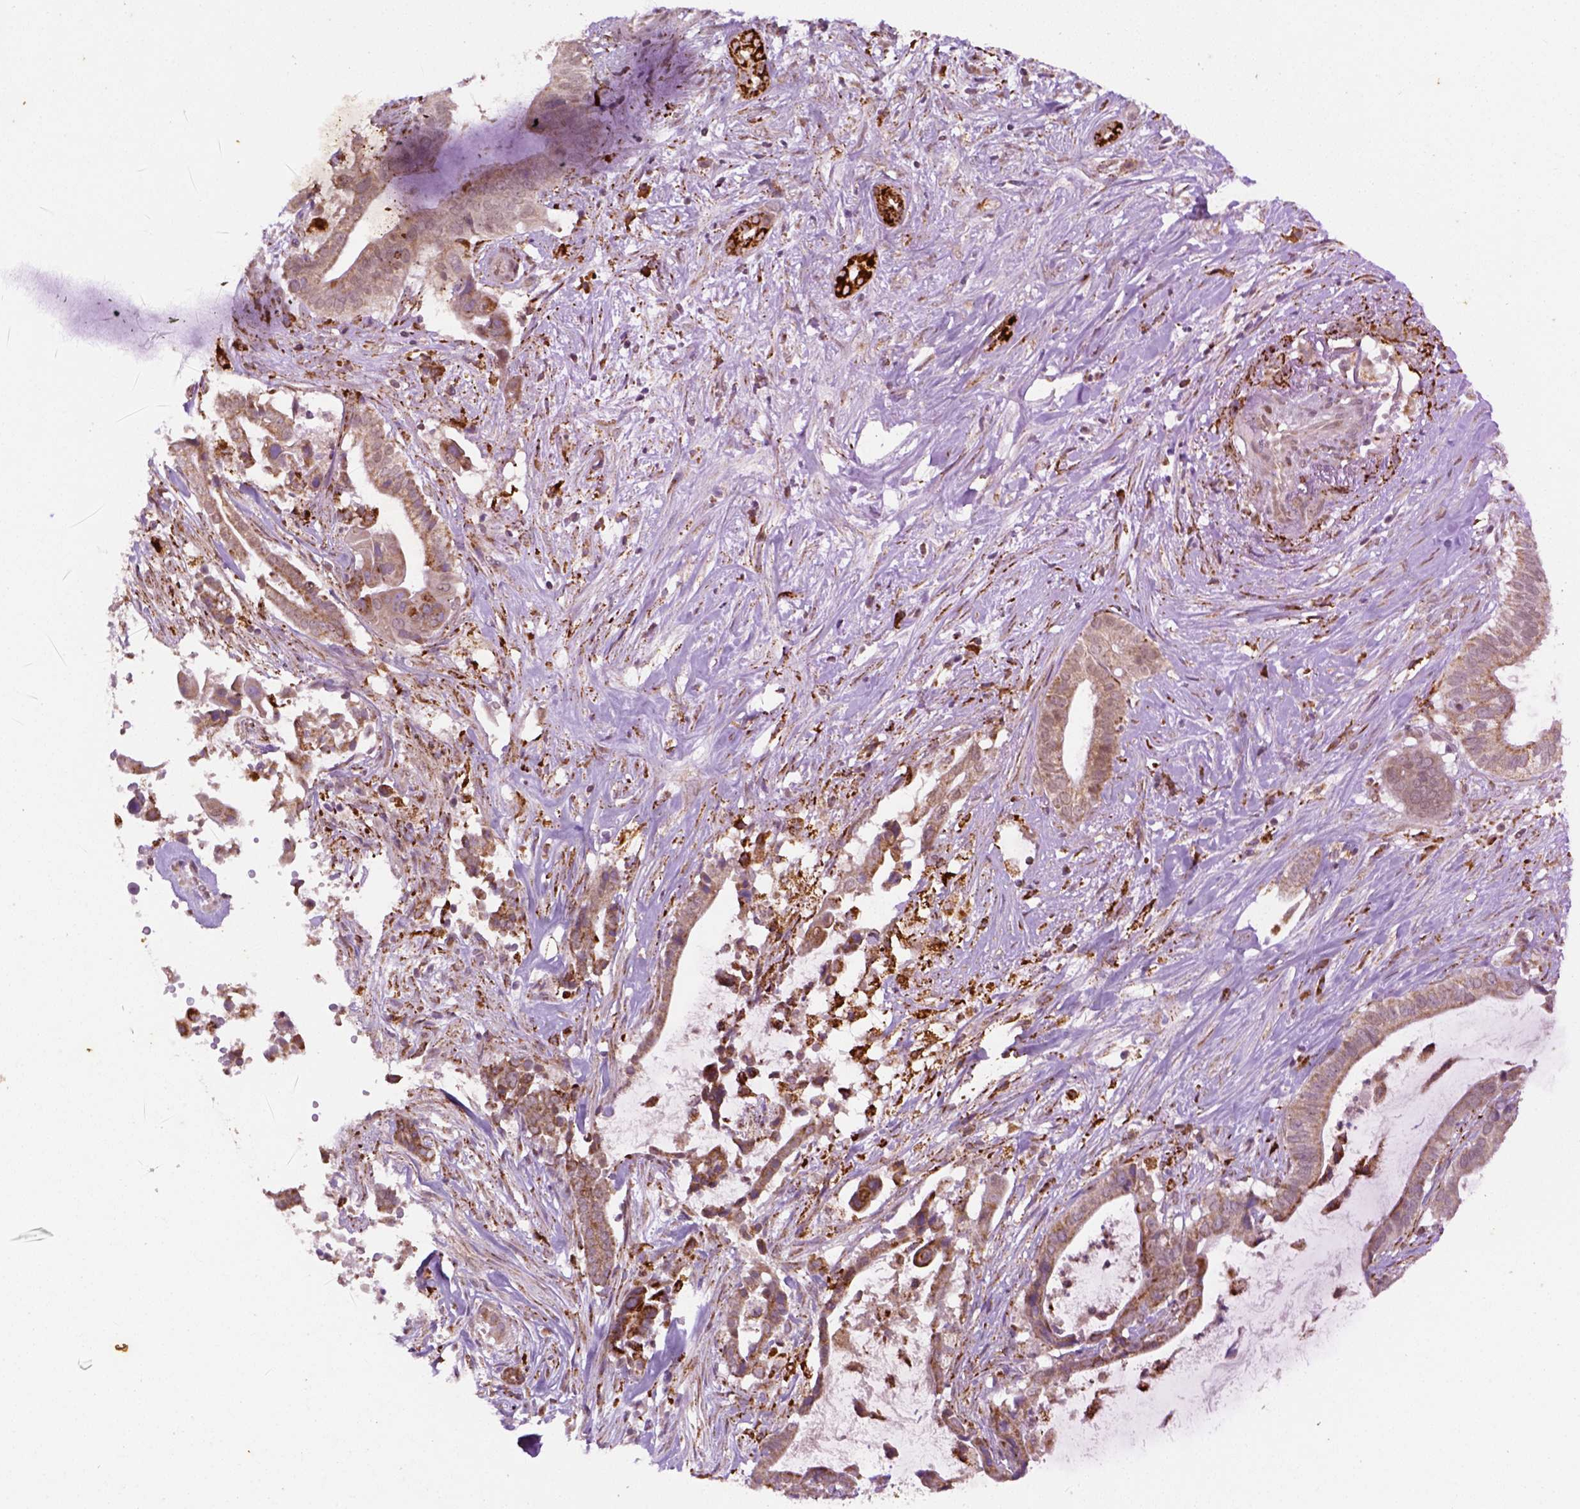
{"staining": {"intensity": "moderate", "quantity": ">75%", "location": "cytoplasmic/membranous"}, "tissue": "pancreatic cancer", "cell_type": "Tumor cells", "image_type": "cancer", "snomed": [{"axis": "morphology", "description": "Adenocarcinoma, NOS"}, {"axis": "topography", "description": "Pancreas"}], "caption": "Protein staining by immunohistochemistry exhibits moderate cytoplasmic/membranous positivity in about >75% of tumor cells in pancreatic cancer (adenocarcinoma).", "gene": "FZD7", "patient": {"sex": "male", "age": 61}}